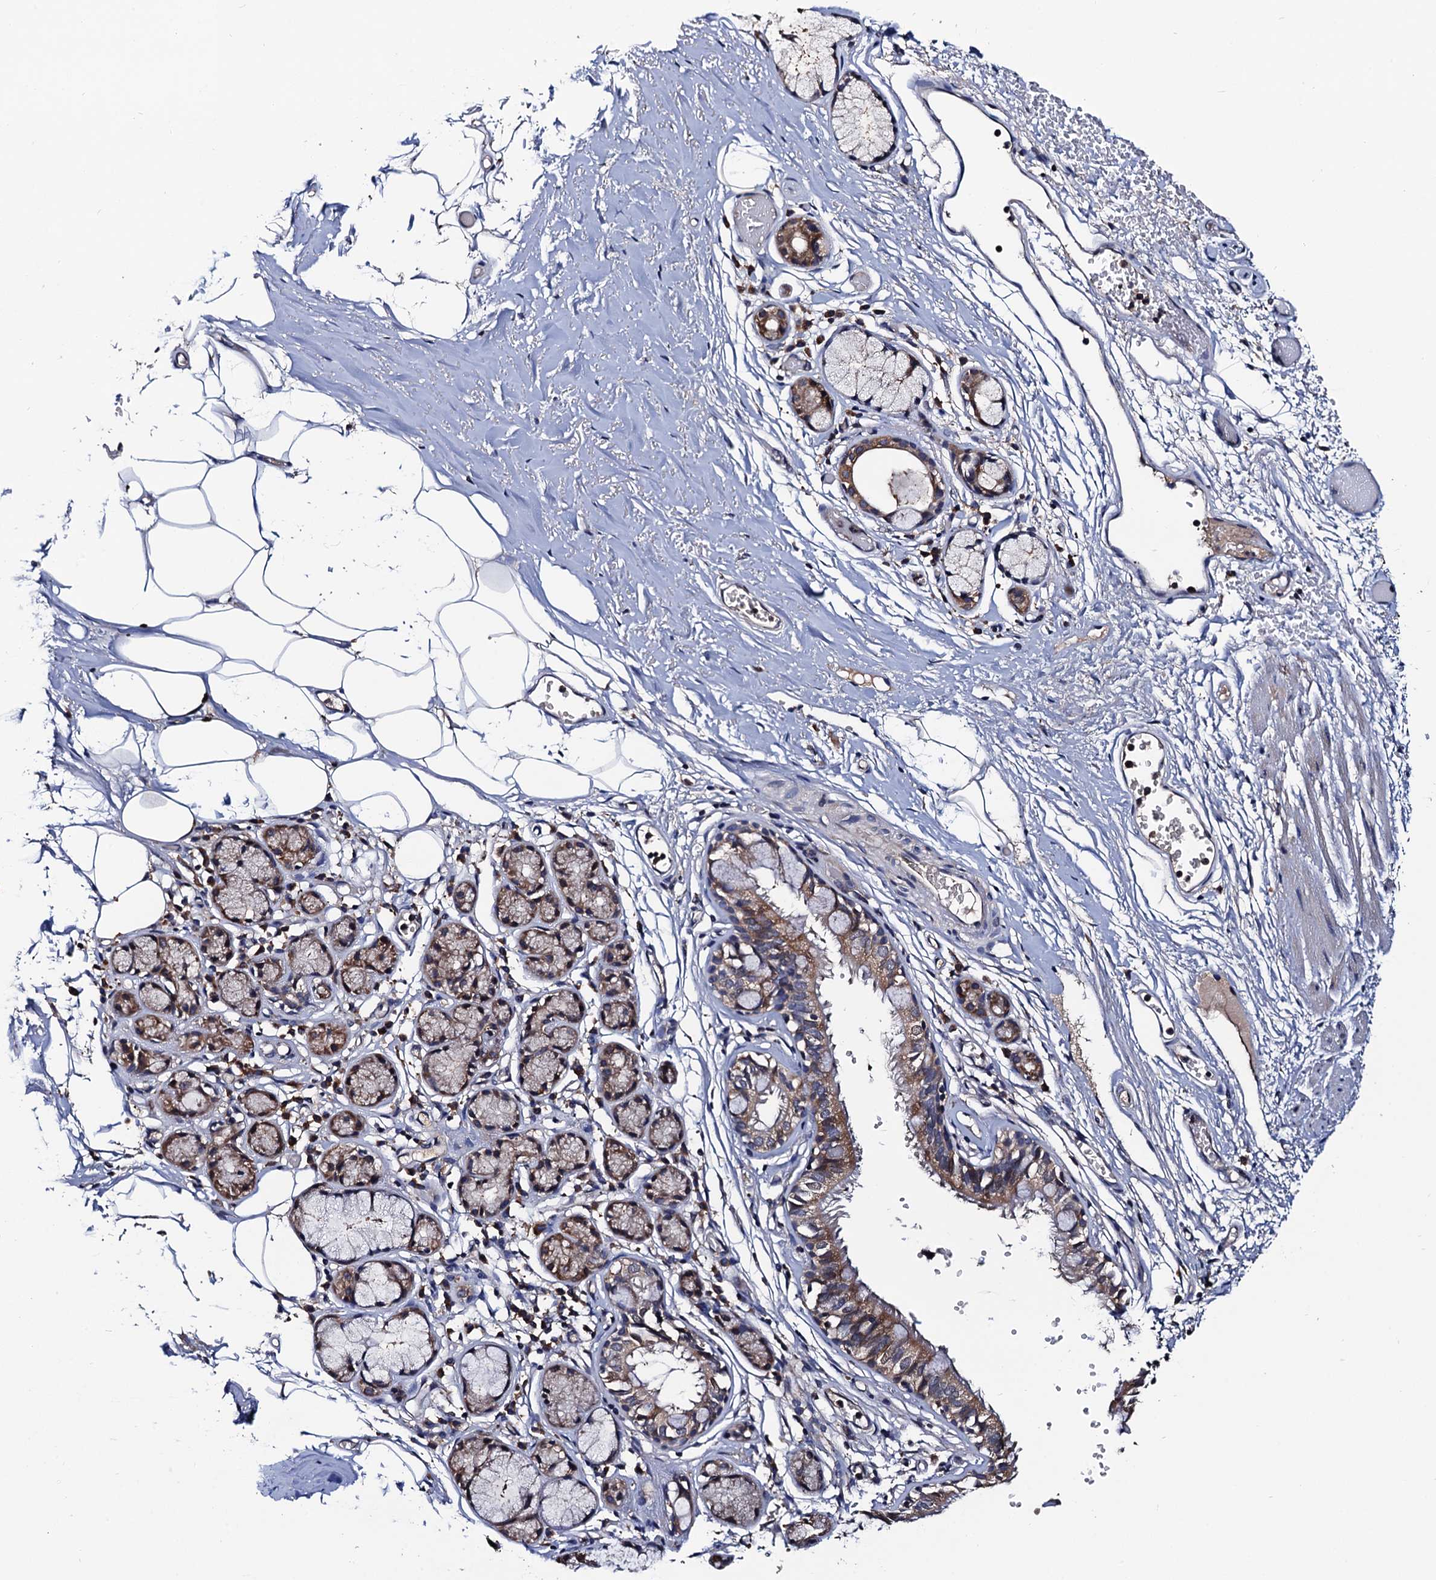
{"staining": {"intensity": "moderate", "quantity": "25%-75%", "location": "cytoplasmic/membranous"}, "tissue": "bronchus", "cell_type": "Respiratory epithelial cells", "image_type": "normal", "snomed": [{"axis": "morphology", "description": "Normal tissue, NOS"}, {"axis": "topography", "description": "Bronchus"}, {"axis": "topography", "description": "Lung"}], "caption": "A medium amount of moderate cytoplasmic/membranous positivity is seen in approximately 25%-75% of respiratory epithelial cells in benign bronchus. Ihc stains the protein in brown and the nuclei are stained blue.", "gene": "RGS11", "patient": {"sex": "male", "age": 56}}